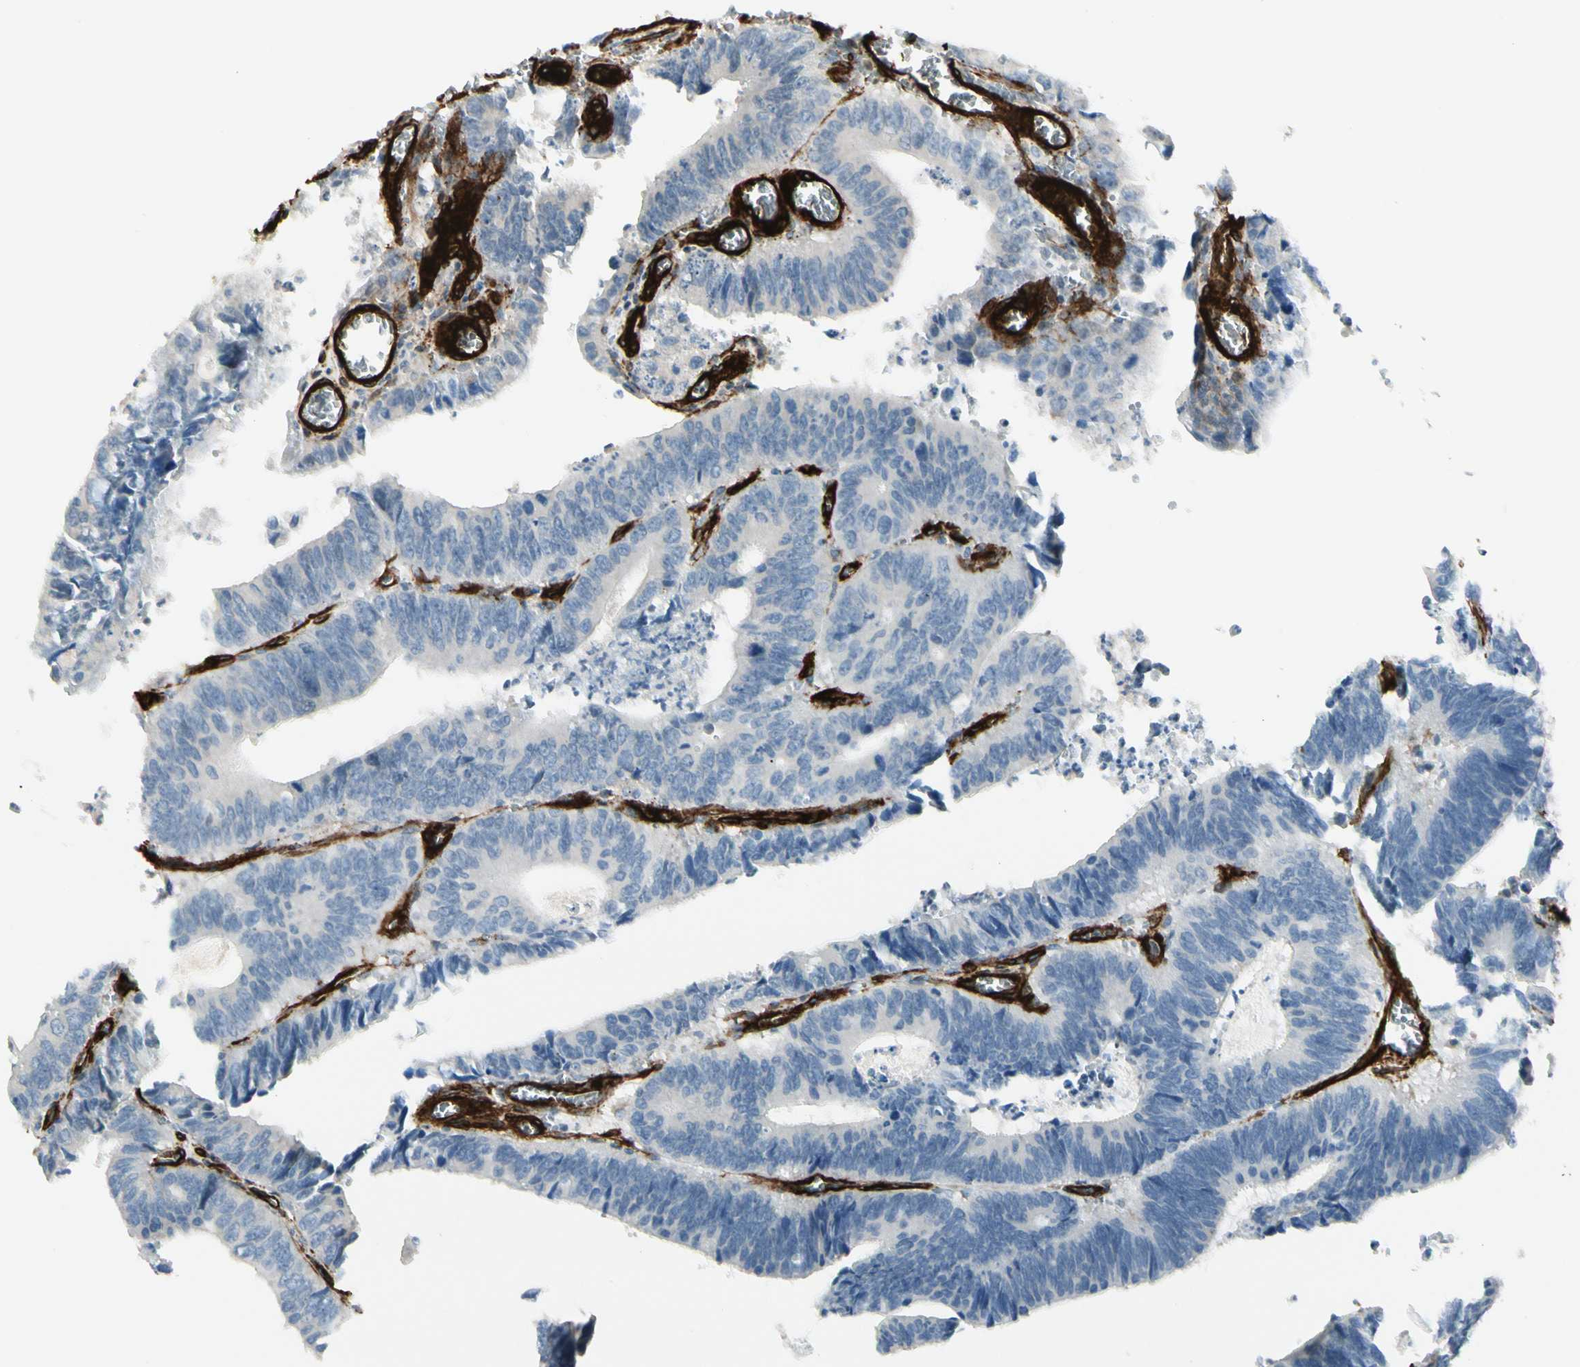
{"staining": {"intensity": "negative", "quantity": "none", "location": "none"}, "tissue": "colorectal cancer", "cell_type": "Tumor cells", "image_type": "cancer", "snomed": [{"axis": "morphology", "description": "Adenocarcinoma, NOS"}, {"axis": "topography", "description": "Colon"}], "caption": "High power microscopy histopathology image of an immunohistochemistry image of colorectal cancer, revealing no significant staining in tumor cells. The staining is performed using DAB brown chromogen with nuclei counter-stained in using hematoxylin.", "gene": "MCAM", "patient": {"sex": "male", "age": 72}}